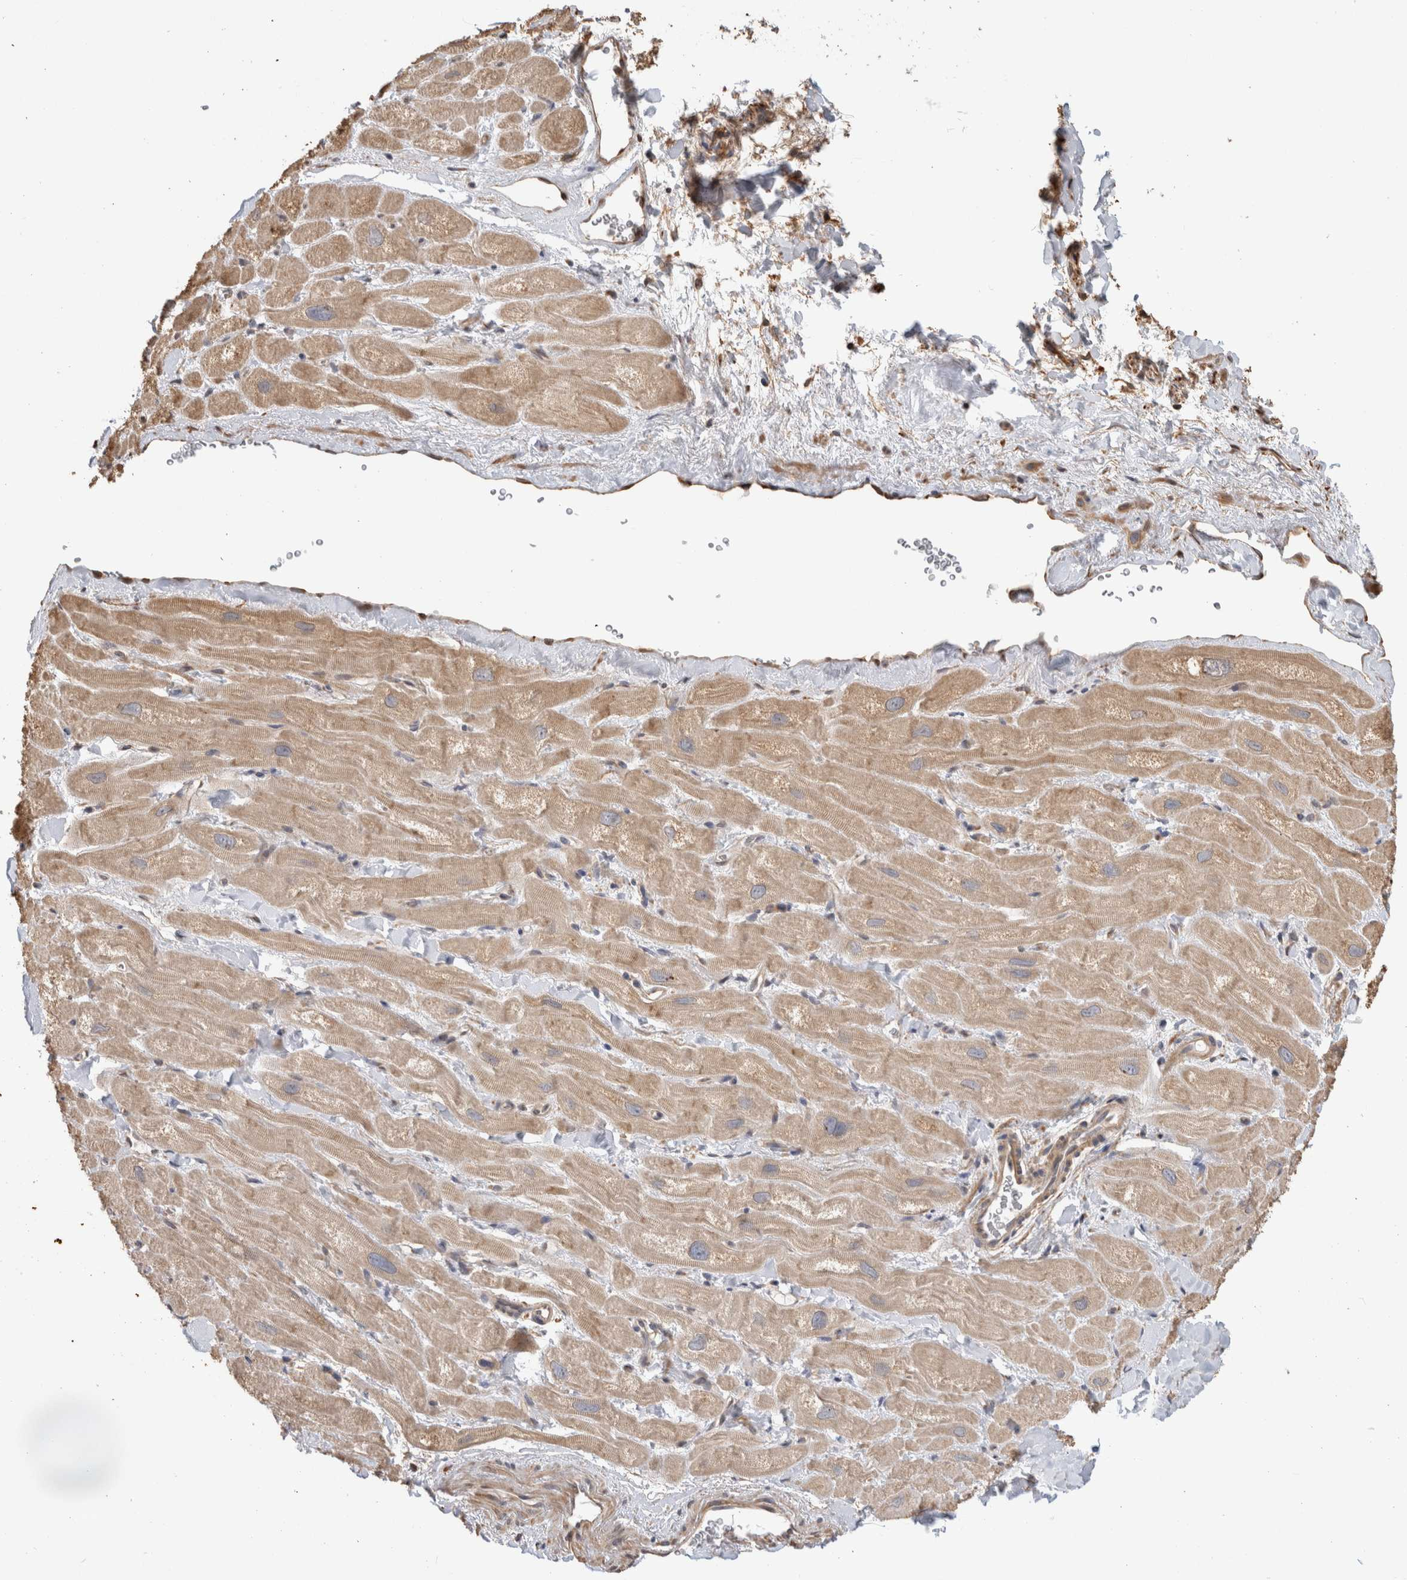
{"staining": {"intensity": "weak", "quantity": "25%-75%", "location": "cytoplasmic/membranous"}, "tissue": "heart muscle", "cell_type": "Cardiomyocytes", "image_type": "normal", "snomed": [{"axis": "morphology", "description": "Normal tissue, NOS"}, {"axis": "topography", "description": "Heart"}], "caption": "Protein positivity by IHC shows weak cytoplasmic/membranous positivity in approximately 25%-75% of cardiomyocytes in normal heart muscle.", "gene": "CLIP1", "patient": {"sex": "male", "age": 49}}